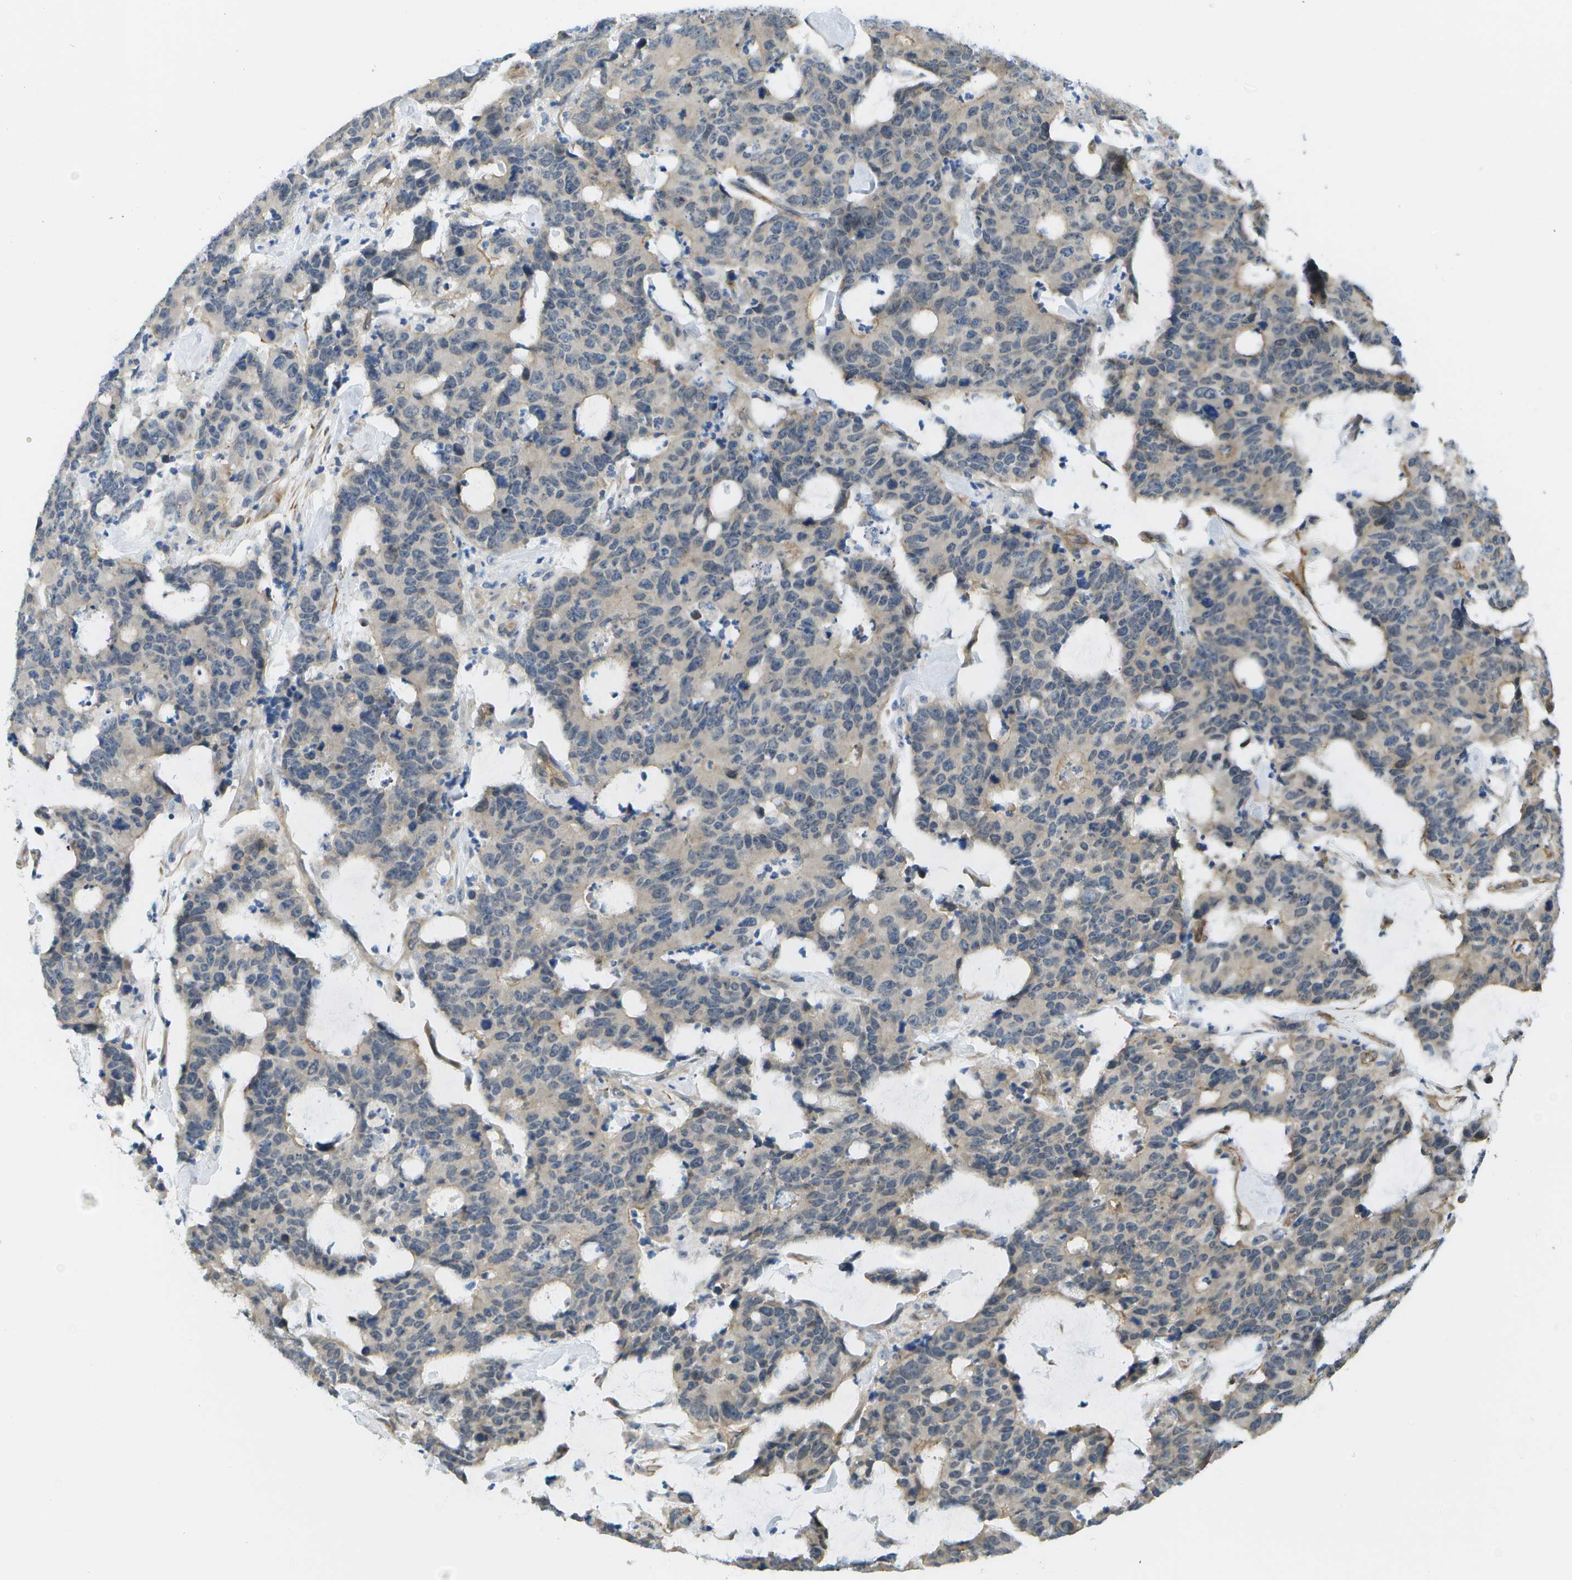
{"staining": {"intensity": "negative", "quantity": "none", "location": "none"}, "tissue": "colorectal cancer", "cell_type": "Tumor cells", "image_type": "cancer", "snomed": [{"axis": "morphology", "description": "Adenocarcinoma, NOS"}, {"axis": "topography", "description": "Colon"}], "caption": "An IHC micrograph of adenocarcinoma (colorectal) is shown. There is no staining in tumor cells of adenocarcinoma (colorectal). The staining was performed using DAB (3,3'-diaminobenzidine) to visualize the protein expression in brown, while the nuclei were stained in blue with hematoxylin (Magnification: 20x).", "gene": "KIAA0040", "patient": {"sex": "female", "age": 86}}